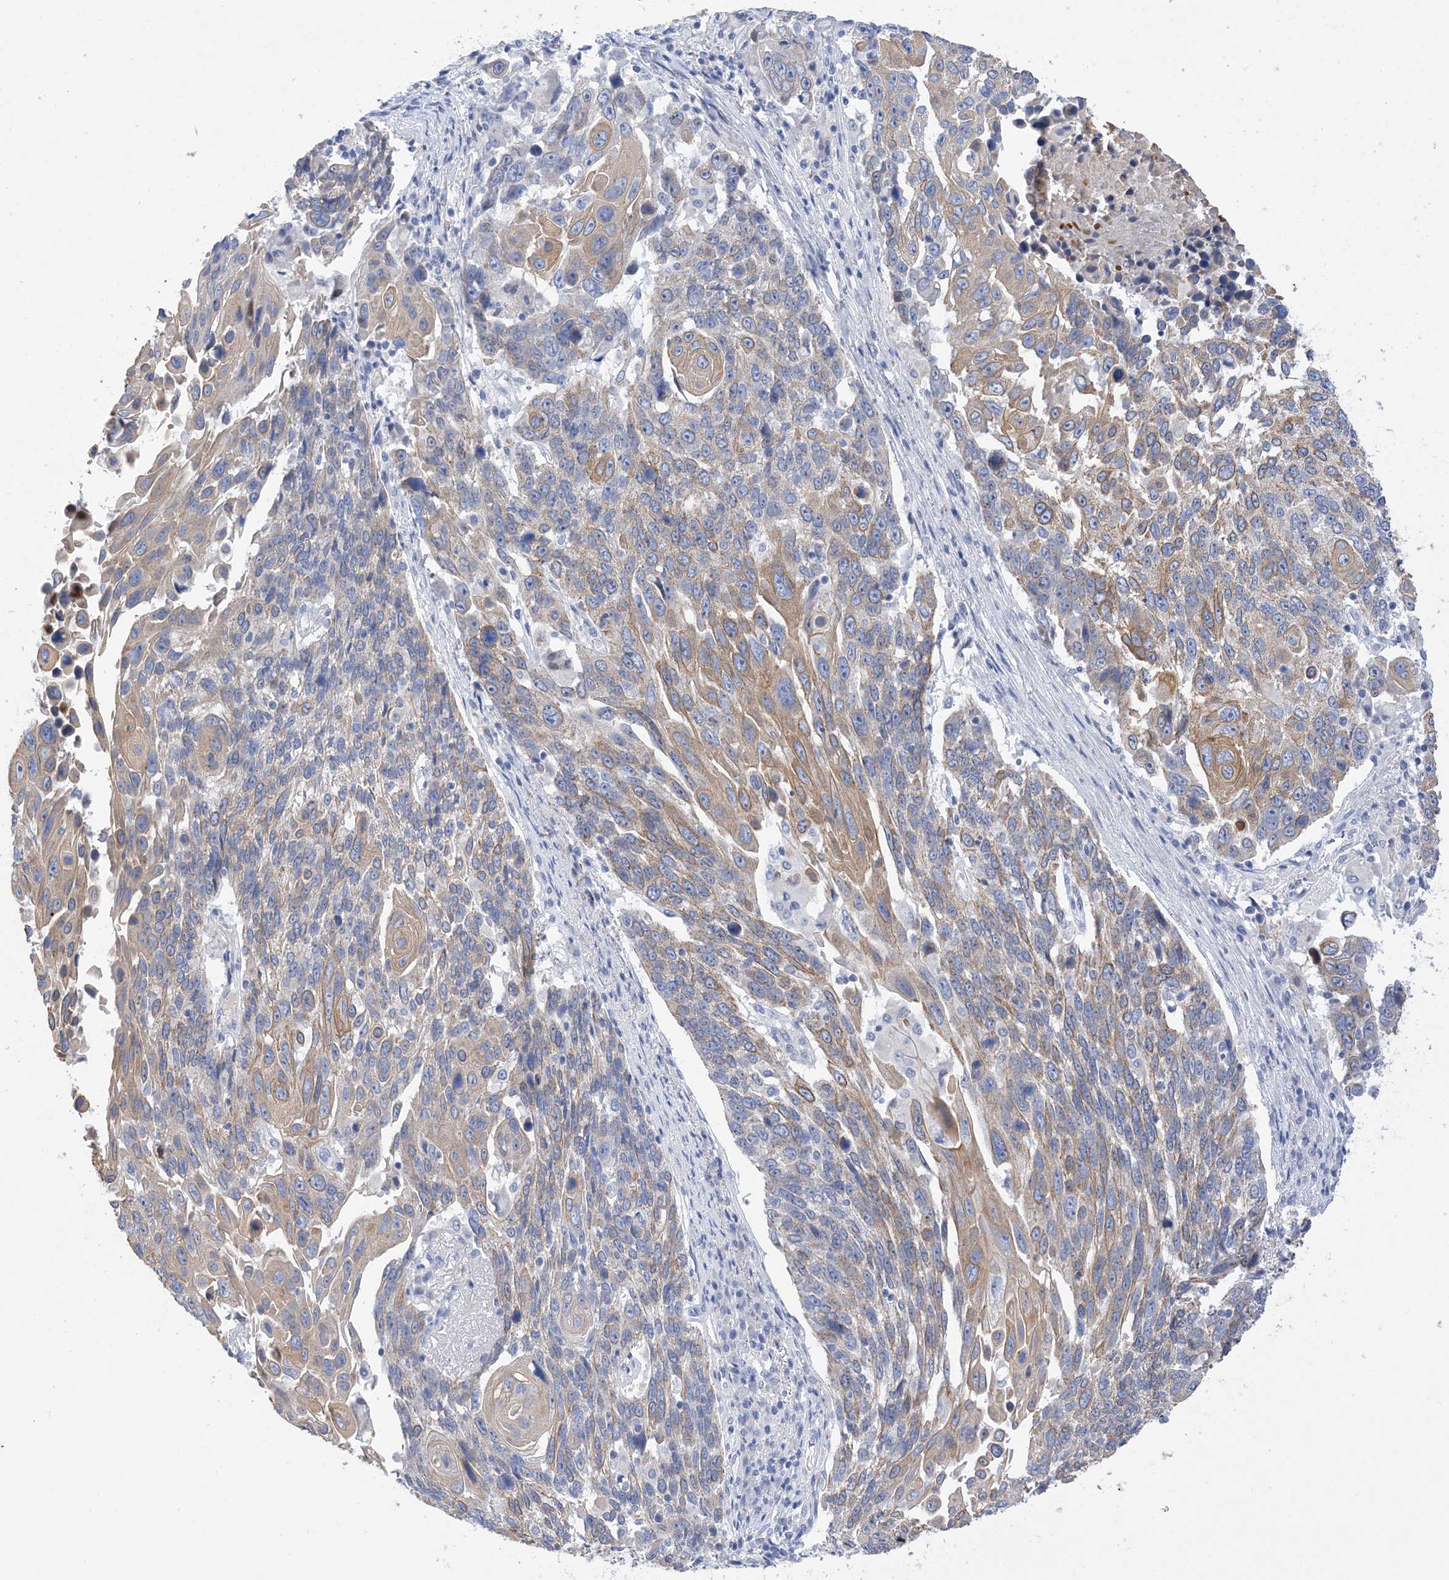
{"staining": {"intensity": "moderate", "quantity": "25%-75%", "location": "cytoplasmic/membranous"}, "tissue": "lung cancer", "cell_type": "Tumor cells", "image_type": "cancer", "snomed": [{"axis": "morphology", "description": "Squamous cell carcinoma, NOS"}, {"axis": "topography", "description": "Lung"}], "caption": "The histopathology image exhibits immunohistochemical staining of squamous cell carcinoma (lung). There is moderate cytoplasmic/membranous positivity is seen in approximately 25%-75% of tumor cells. The protein of interest is shown in brown color, while the nuclei are stained blue.", "gene": "PLK4", "patient": {"sex": "male", "age": 66}}